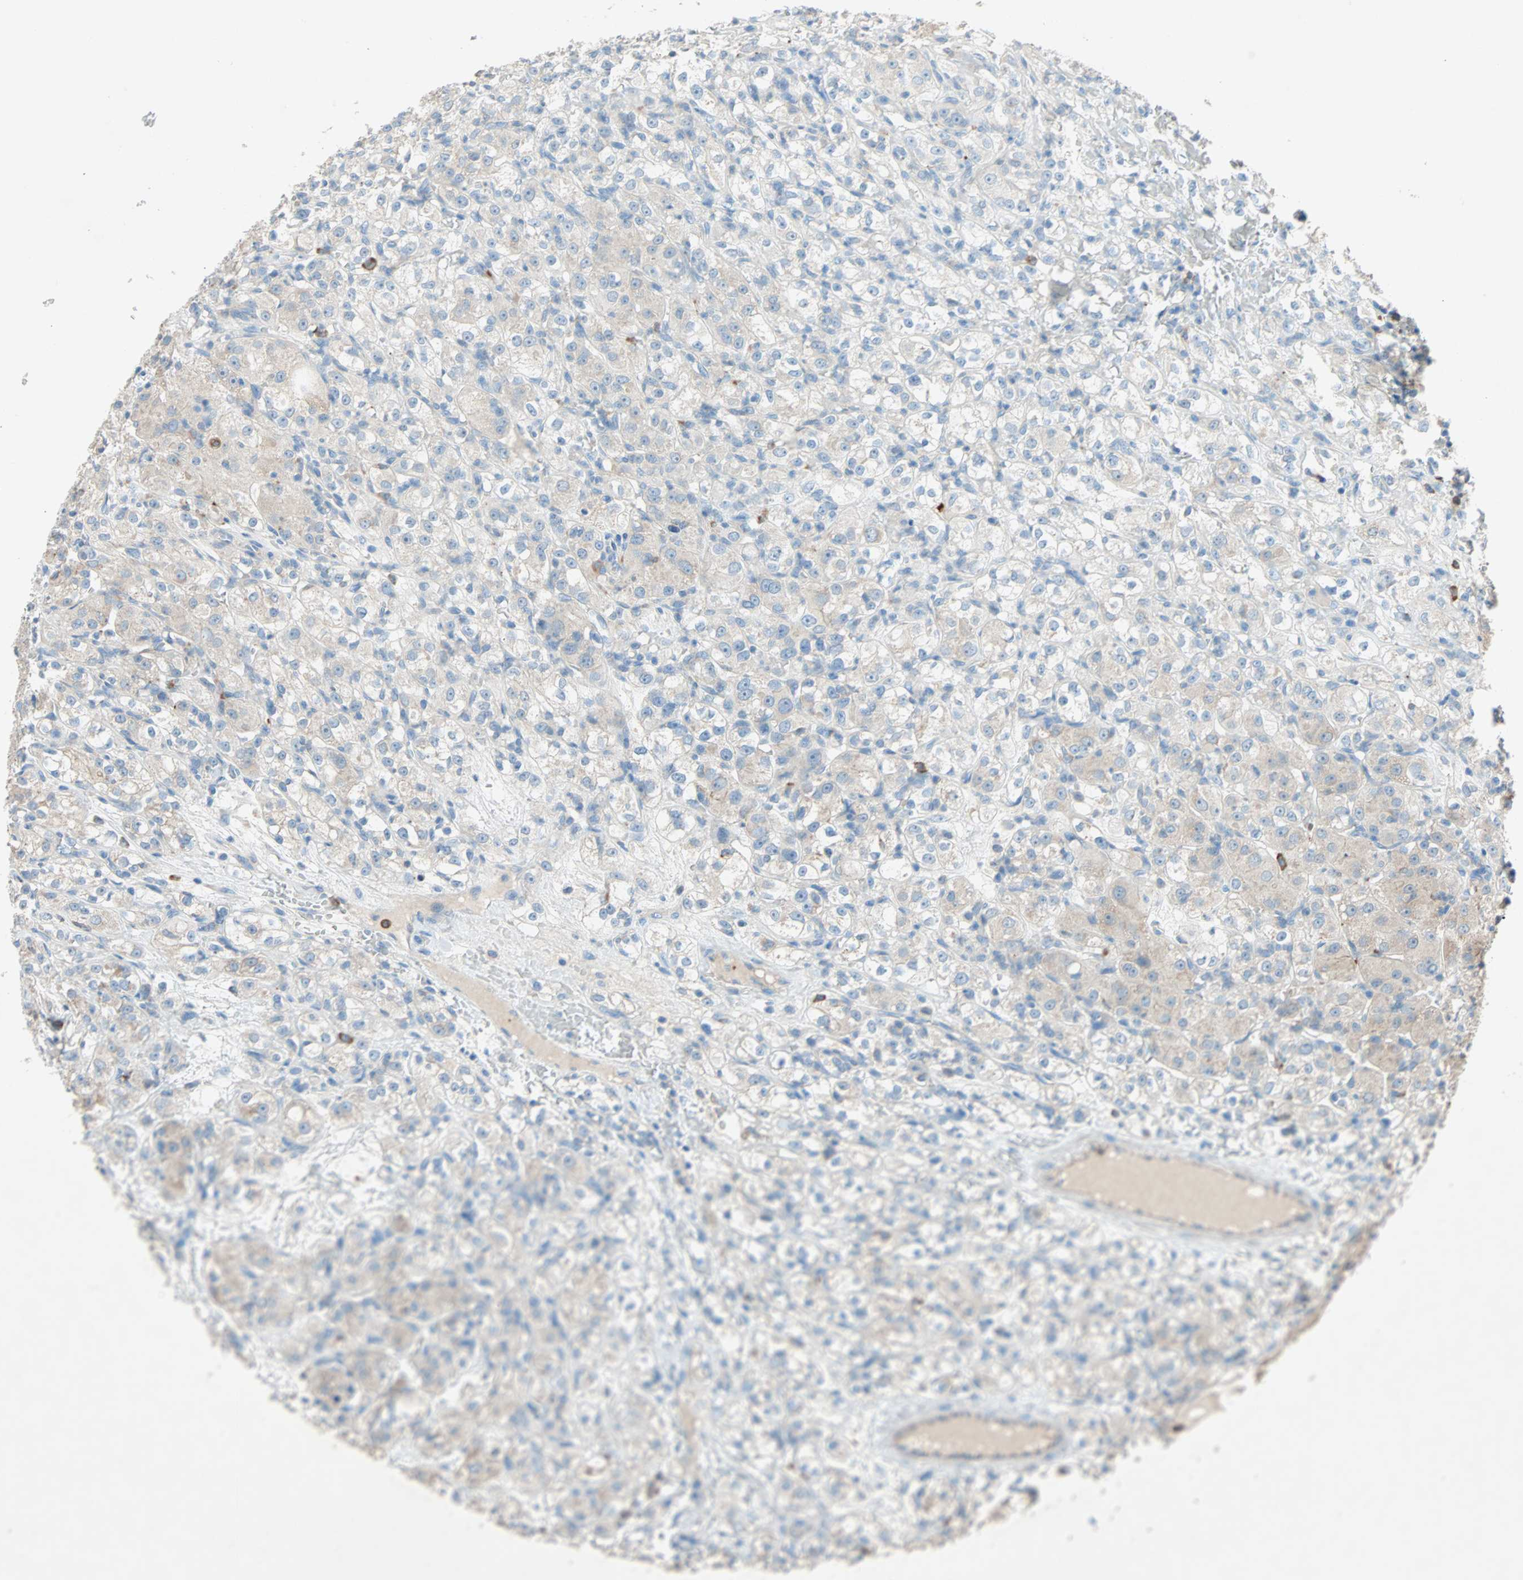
{"staining": {"intensity": "moderate", "quantity": ">75%", "location": "cytoplasmic/membranous"}, "tissue": "renal cancer", "cell_type": "Tumor cells", "image_type": "cancer", "snomed": [{"axis": "morphology", "description": "Normal tissue, NOS"}, {"axis": "morphology", "description": "Adenocarcinoma, NOS"}, {"axis": "topography", "description": "Kidney"}], "caption": "An image showing moderate cytoplasmic/membranous expression in about >75% of tumor cells in renal cancer (adenocarcinoma), as visualized by brown immunohistochemical staining.", "gene": "LY6G6F", "patient": {"sex": "male", "age": 61}}